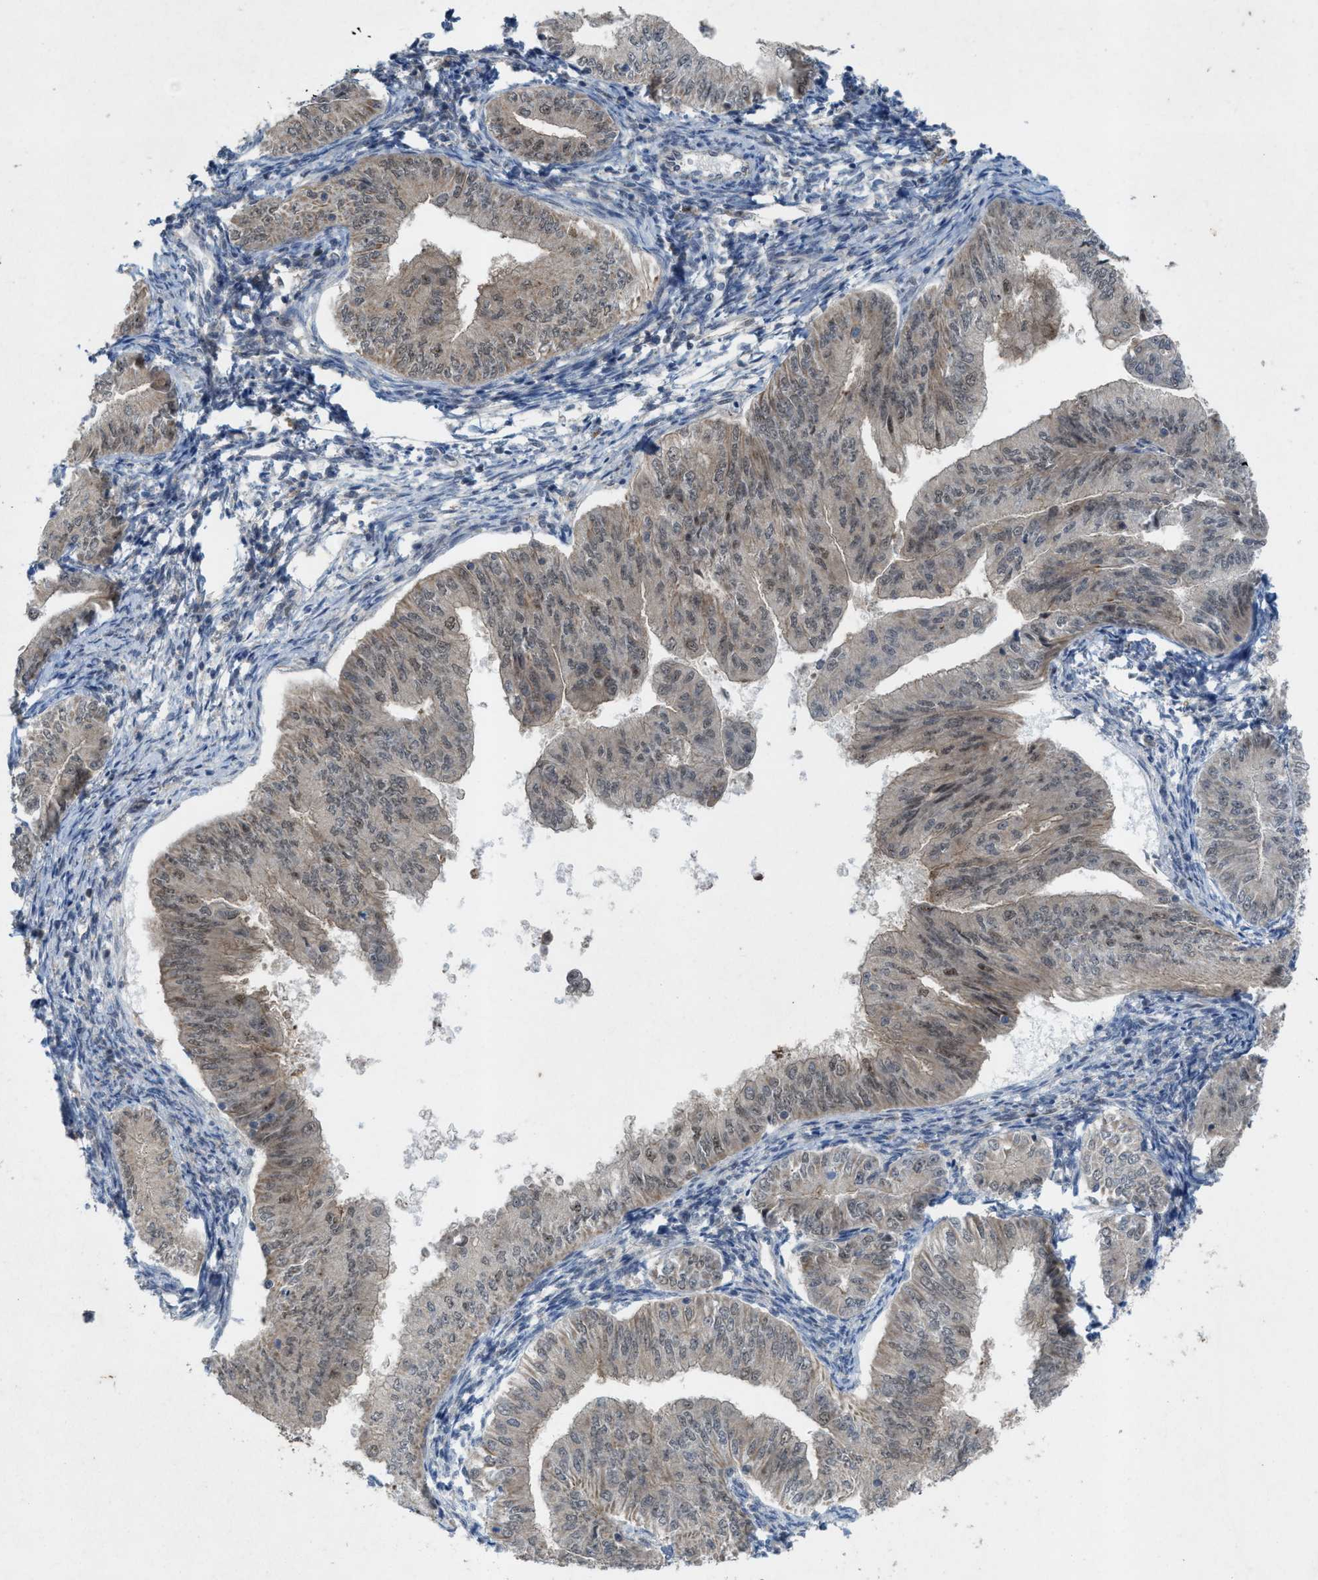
{"staining": {"intensity": "weak", "quantity": "<25%", "location": "cytoplasmic/membranous,nuclear"}, "tissue": "endometrial cancer", "cell_type": "Tumor cells", "image_type": "cancer", "snomed": [{"axis": "morphology", "description": "Normal tissue, NOS"}, {"axis": "morphology", "description": "Adenocarcinoma, NOS"}, {"axis": "topography", "description": "Endometrium"}], "caption": "Immunohistochemistry image of human endometrial adenocarcinoma stained for a protein (brown), which reveals no expression in tumor cells.", "gene": "PLAA", "patient": {"sex": "female", "age": 53}}